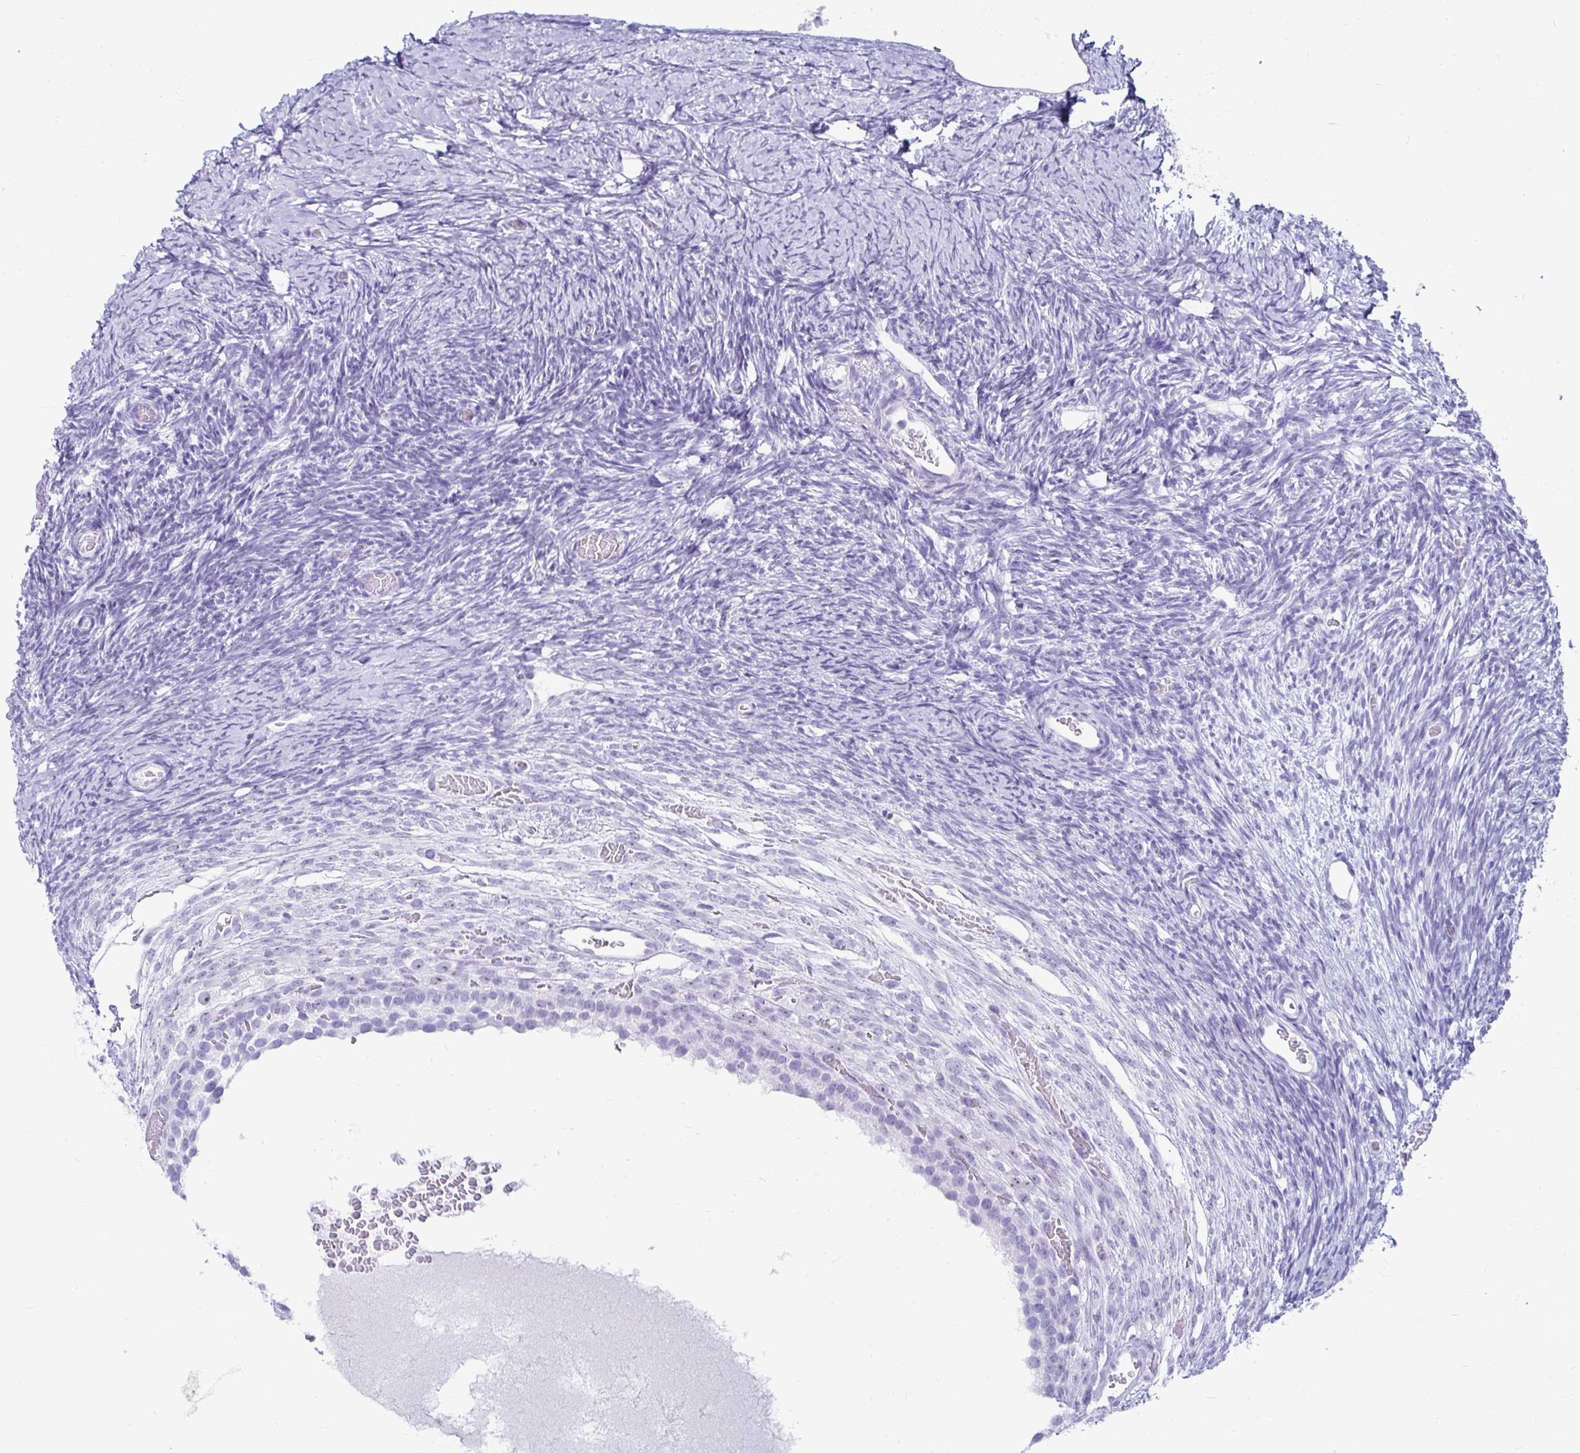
{"staining": {"intensity": "negative", "quantity": "none", "location": "none"}, "tissue": "ovary", "cell_type": "Follicle cells", "image_type": "normal", "snomed": [{"axis": "morphology", "description": "Normal tissue, NOS"}, {"axis": "topography", "description": "Ovary"}], "caption": "Photomicrograph shows no significant protein staining in follicle cells of benign ovary.", "gene": "CST6", "patient": {"sex": "female", "age": 39}}